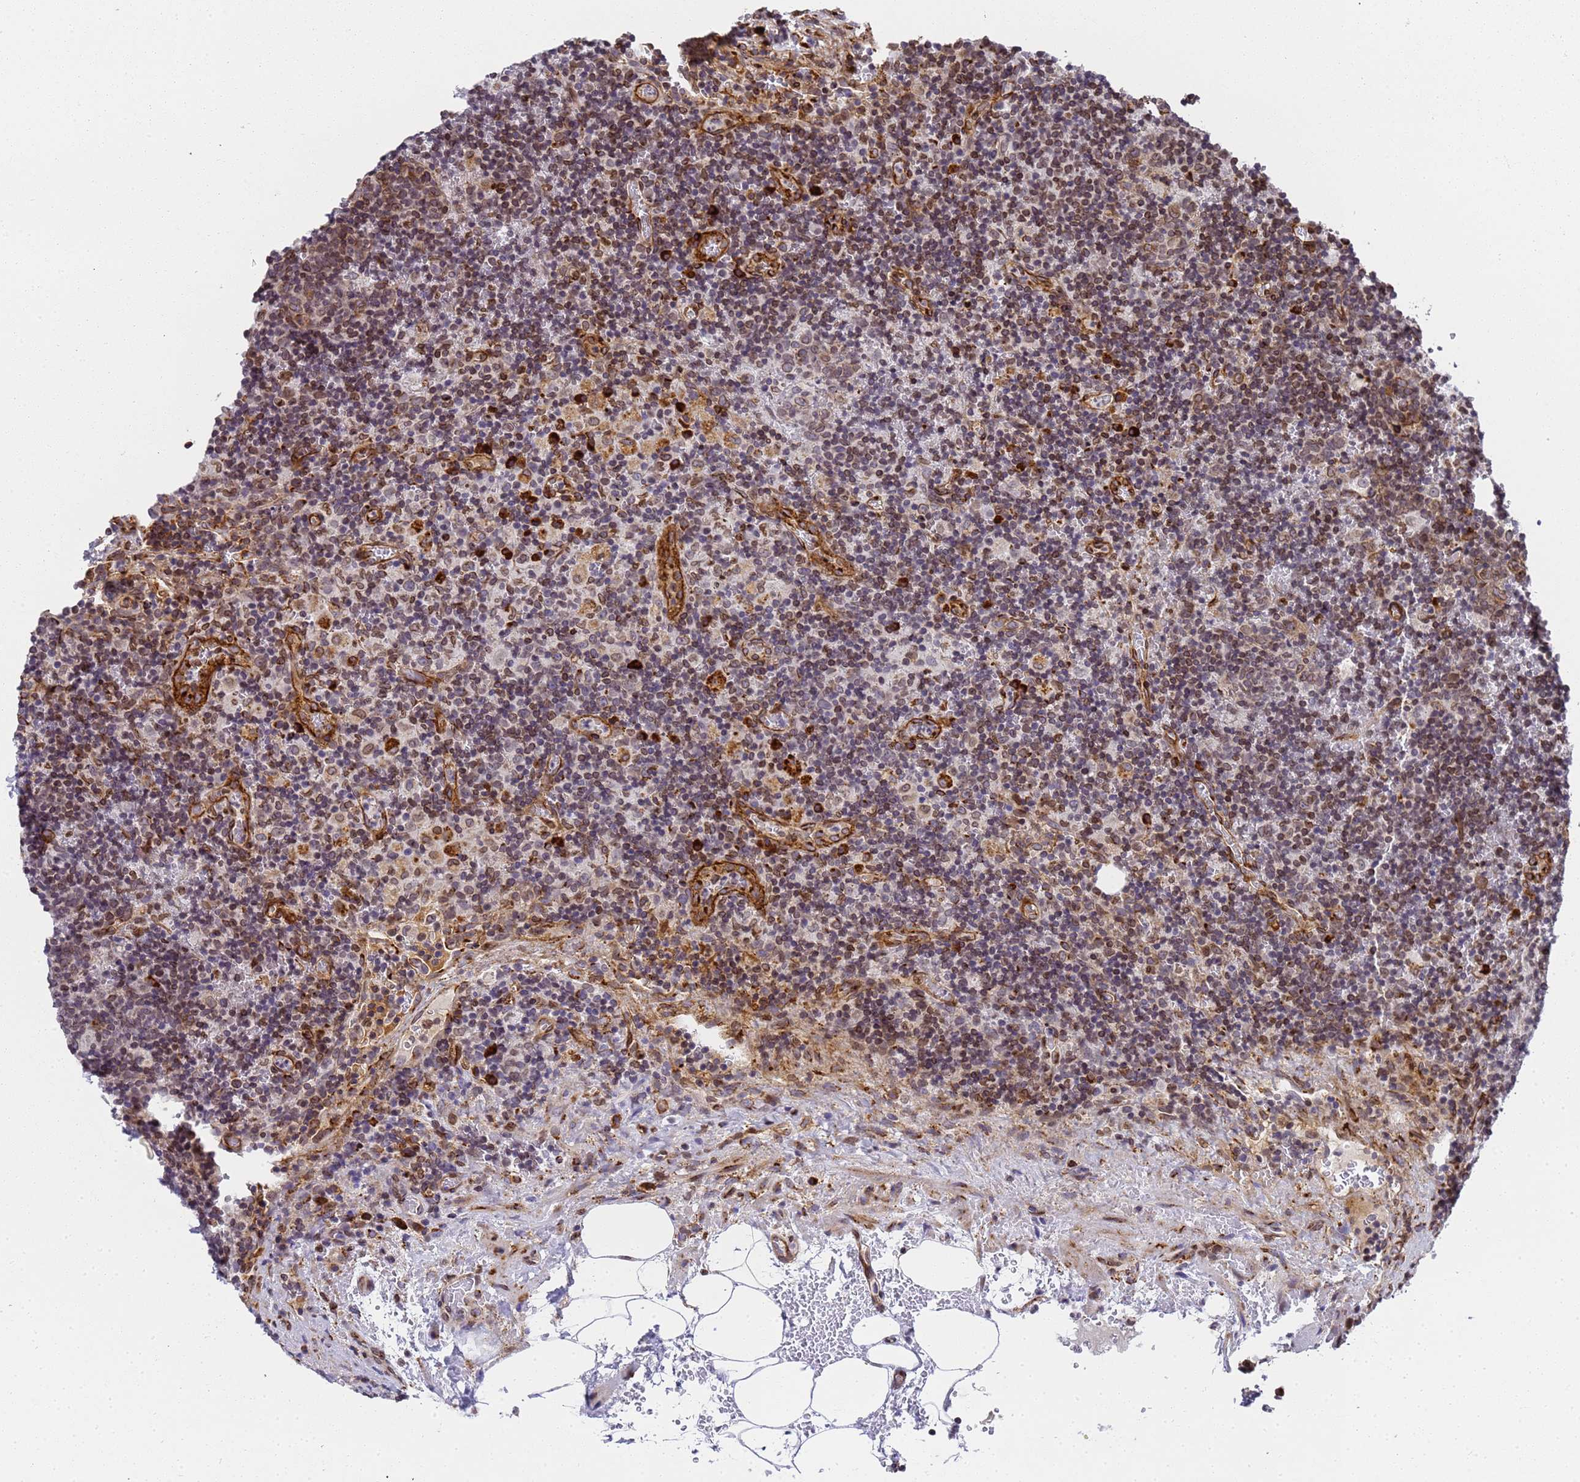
{"staining": {"intensity": "moderate", "quantity": "<25%", "location": "nuclear"}, "tissue": "lymph node", "cell_type": "Non-germinal center cells", "image_type": "normal", "snomed": [{"axis": "morphology", "description": "Normal tissue, NOS"}, {"axis": "topography", "description": "Lymph node"}], "caption": "Brown immunohistochemical staining in benign human lymph node displays moderate nuclear staining in about <25% of non-germinal center cells.", "gene": "IGFBP7", "patient": {"sex": "male", "age": 58}}